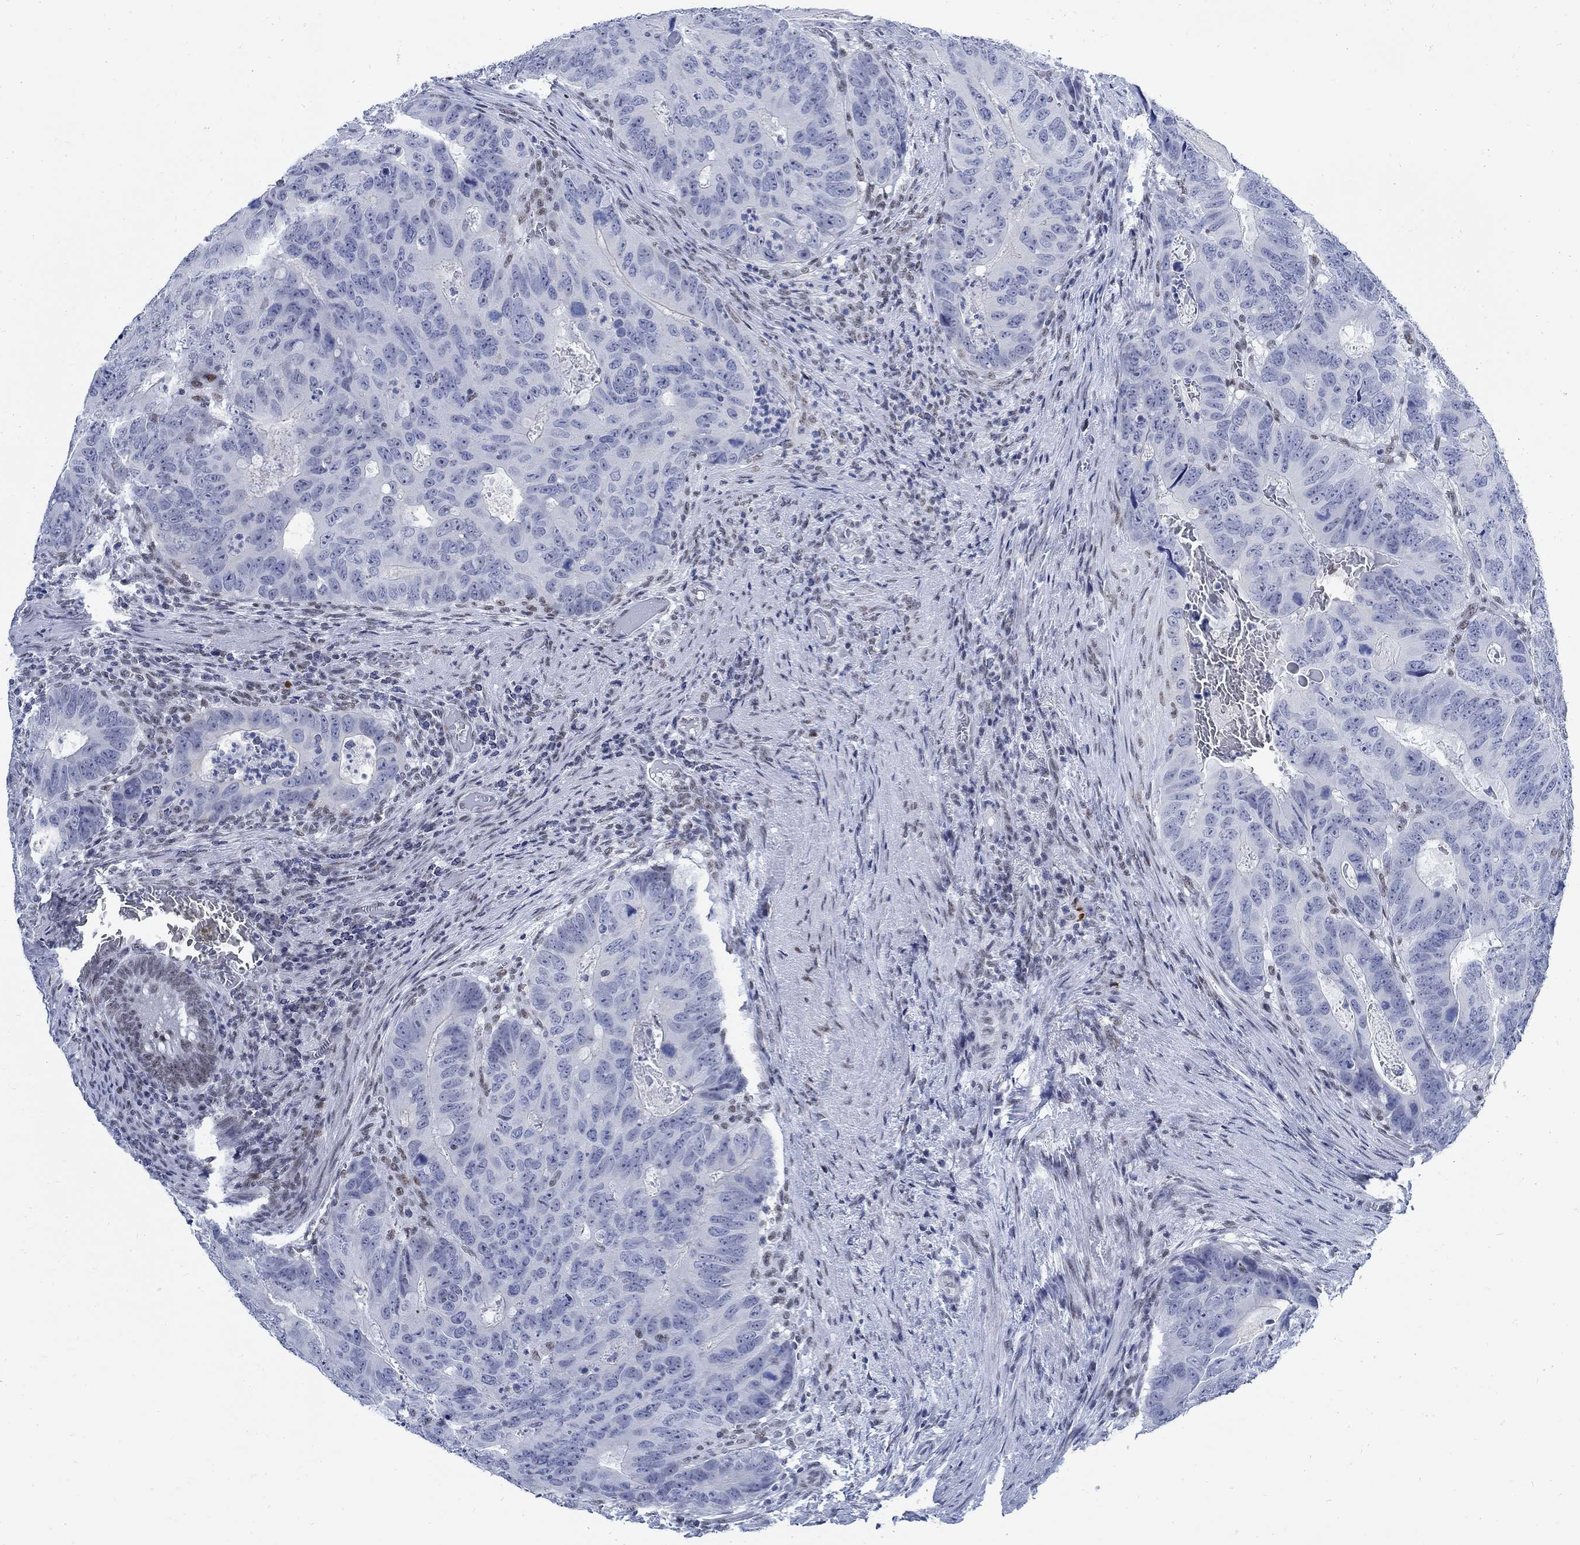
{"staining": {"intensity": "negative", "quantity": "none", "location": "none"}, "tissue": "colorectal cancer", "cell_type": "Tumor cells", "image_type": "cancer", "snomed": [{"axis": "morphology", "description": "Adenocarcinoma, NOS"}, {"axis": "topography", "description": "Colon"}], "caption": "Immunohistochemistry photomicrograph of colorectal adenocarcinoma stained for a protein (brown), which demonstrates no expression in tumor cells. The staining was performed using DAB to visualize the protein expression in brown, while the nuclei were stained in blue with hematoxylin (Magnification: 20x).", "gene": "DLK1", "patient": {"sex": "male", "age": 79}}